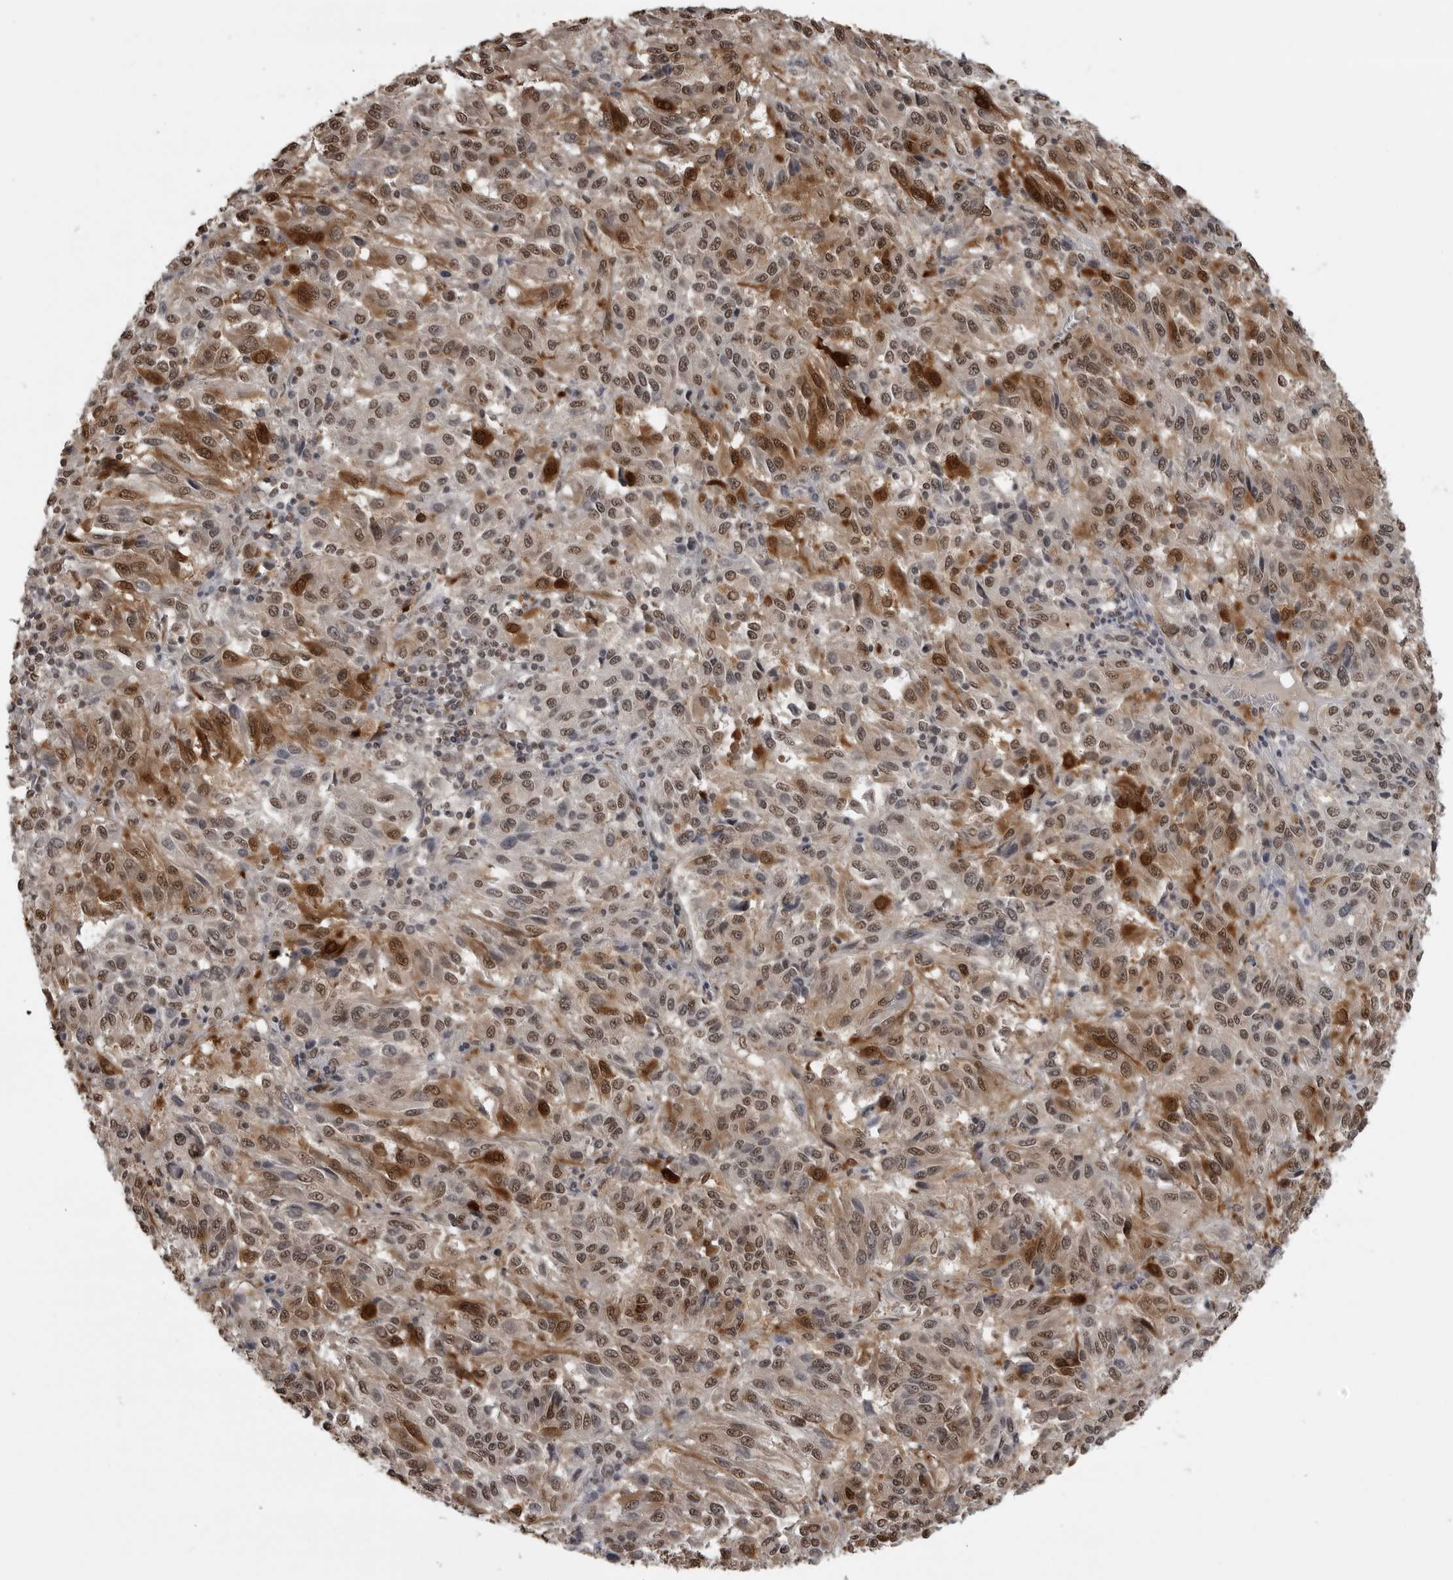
{"staining": {"intensity": "moderate", "quantity": ">75%", "location": "cytoplasmic/membranous,nuclear"}, "tissue": "melanoma", "cell_type": "Tumor cells", "image_type": "cancer", "snomed": [{"axis": "morphology", "description": "Malignant melanoma, Metastatic site"}, {"axis": "topography", "description": "Lung"}], "caption": "Protein staining shows moderate cytoplasmic/membranous and nuclear positivity in approximately >75% of tumor cells in melanoma. Immunohistochemistry (ihc) stains the protein of interest in brown and the nuclei are stained blue.", "gene": "SMAD2", "patient": {"sex": "male", "age": 64}}